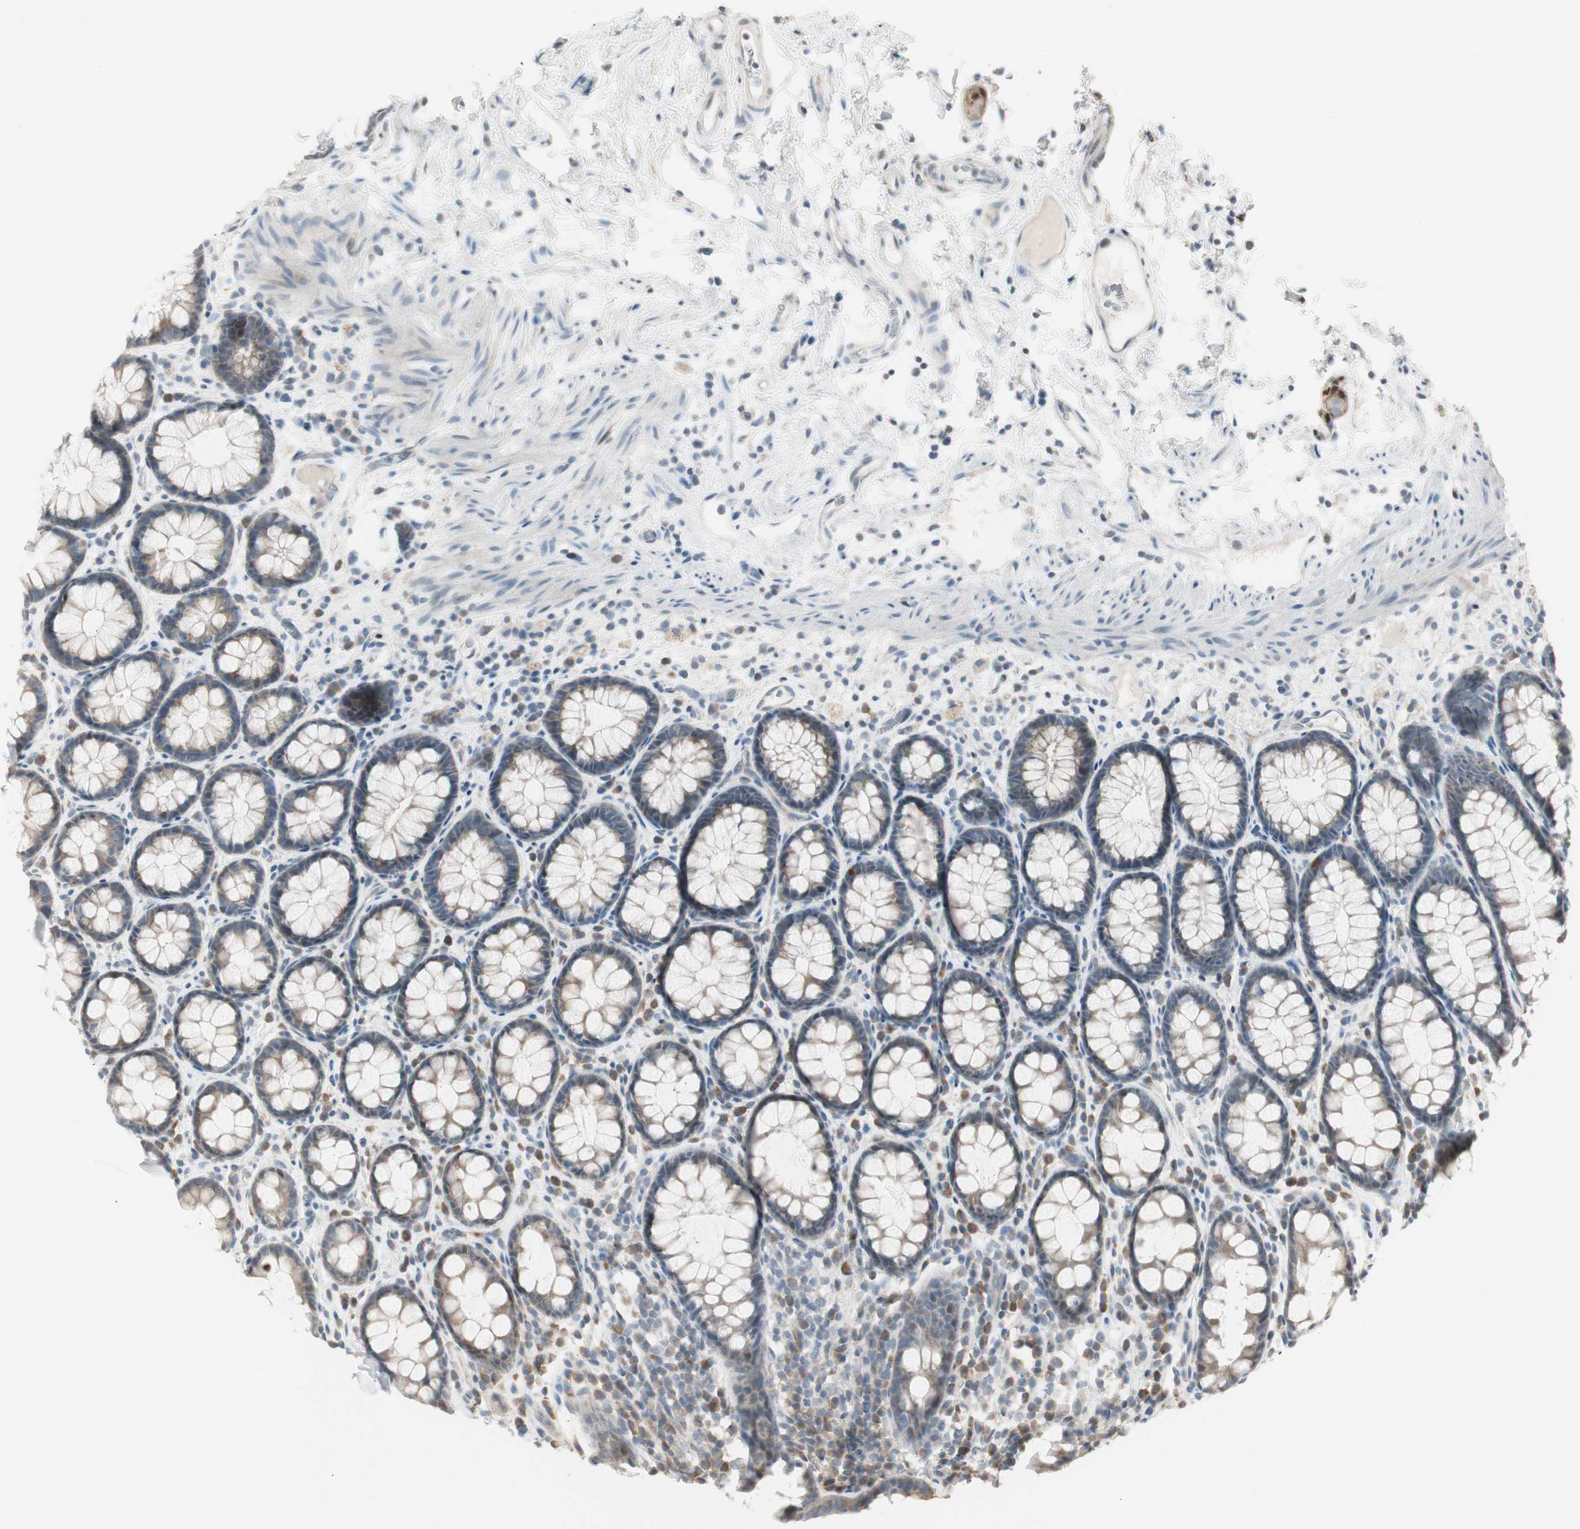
{"staining": {"intensity": "moderate", "quantity": "25%-75%", "location": "cytoplasmic/membranous"}, "tissue": "rectum", "cell_type": "Glandular cells", "image_type": "normal", "snomed": [{"axis": "morphology", "description": "Normal tissue, NOS"}, {"axis": "topography", "description": "Rectum"}], "caption": "A brown stain highlights moderate cytoplasmic/membranous staining of a protein in glandular cells of benign rectum. Nuclei are stained in blue.", "gene": "PDZK1", "patient": {"sex": "male", "age": 92}}